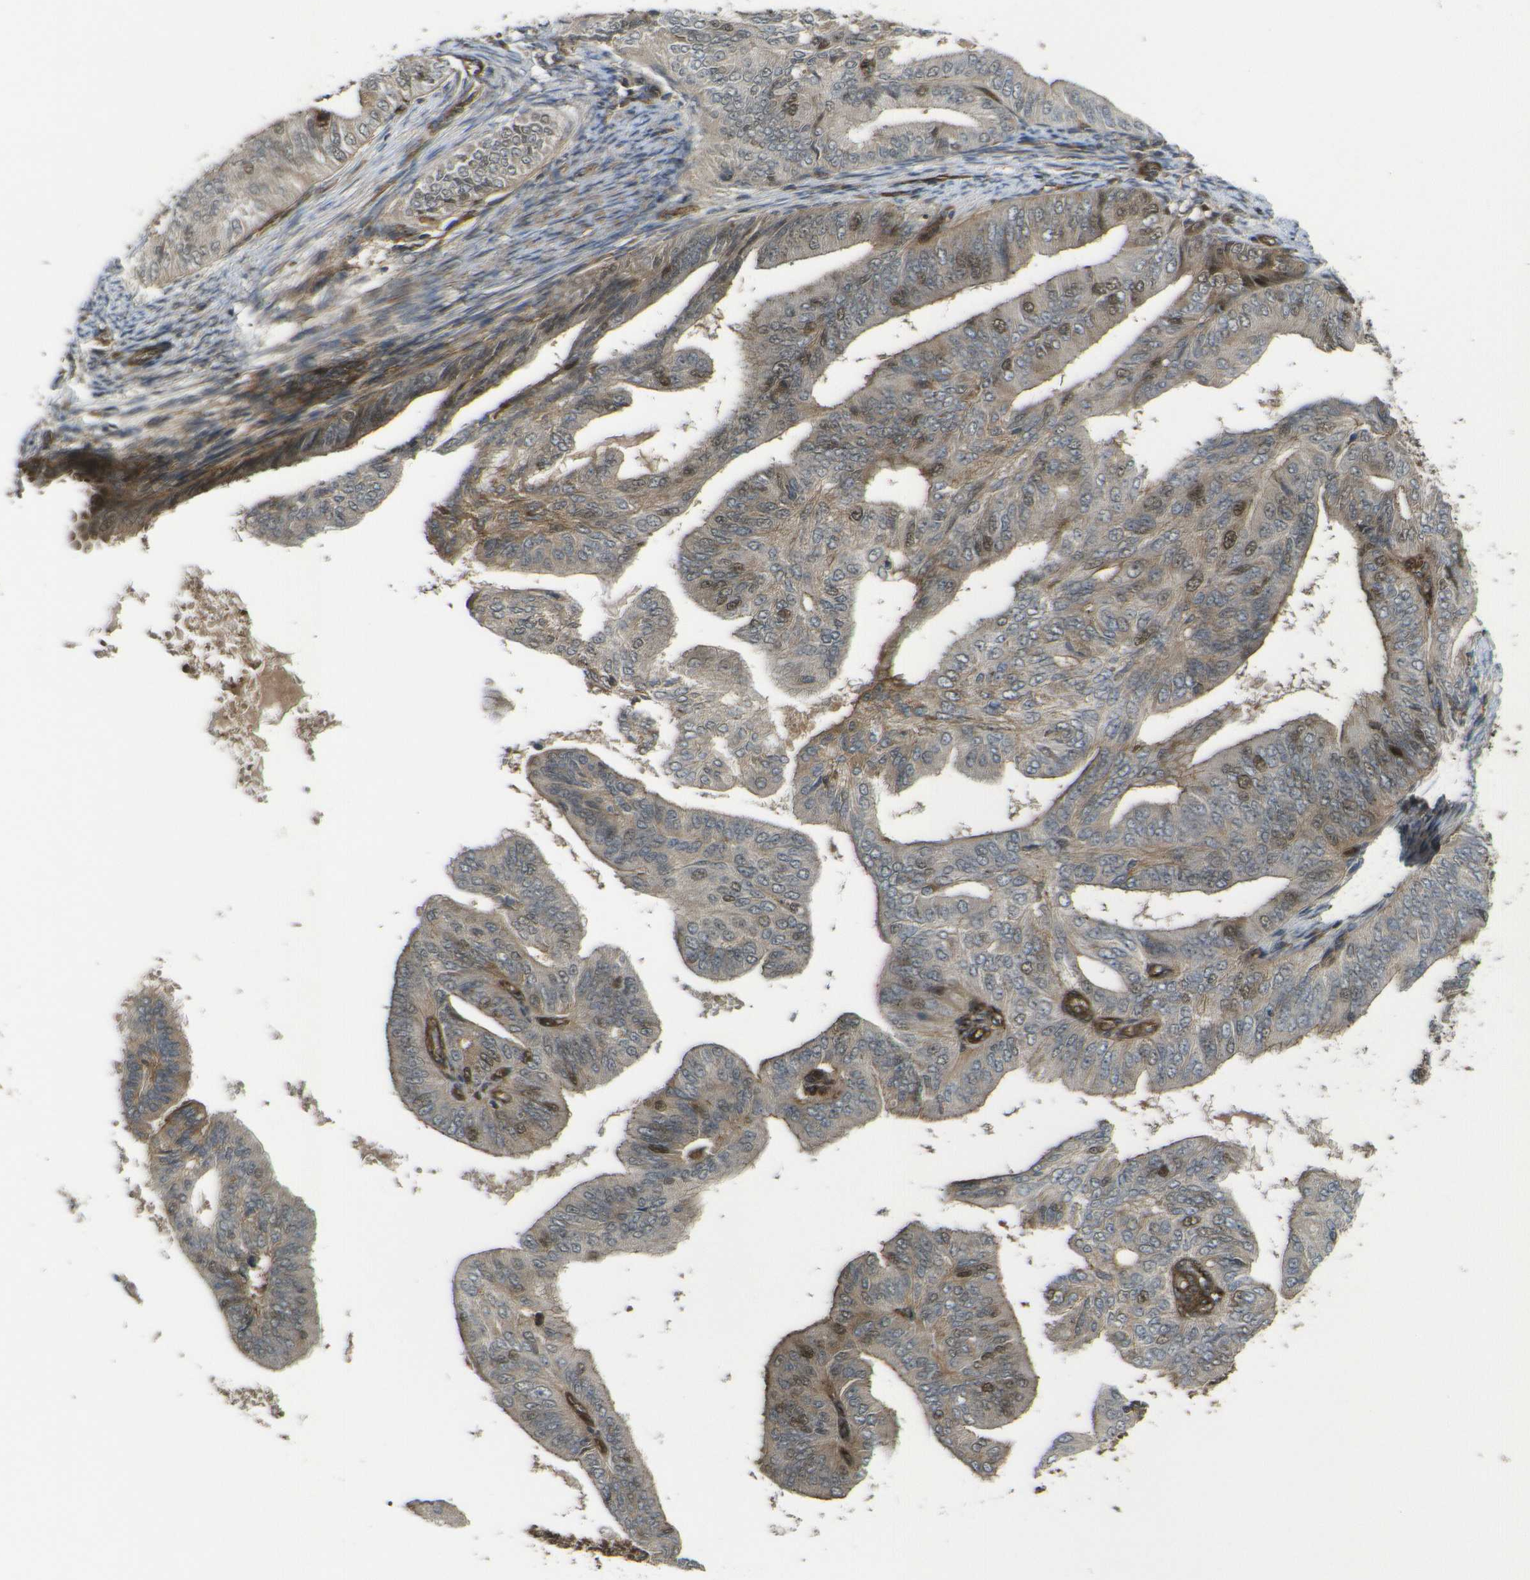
{"staining": {"intensity": "moderate", "quantity": ">75%", "location": "cytoplasmic/membranous,nuclear"}, "tissue": "endometrial cancer", "cell_type": "Tumor cells", "image_type": "cancer", "snomed": [{"axis": "morphology", "description": "Adenocarcinoma, NOS"}, {"axis": "topography", "description": "Endometrium"}], "caption": "DAB immunohistochemical staining of human adenocarcinoma (endometrial) exhibits moderate cytoplasmic/membranous and nuclear protein staining in approximately >75% of tumor cells.", "gene": "ECE1", "patient": {"sex": "female", "age": 58}}